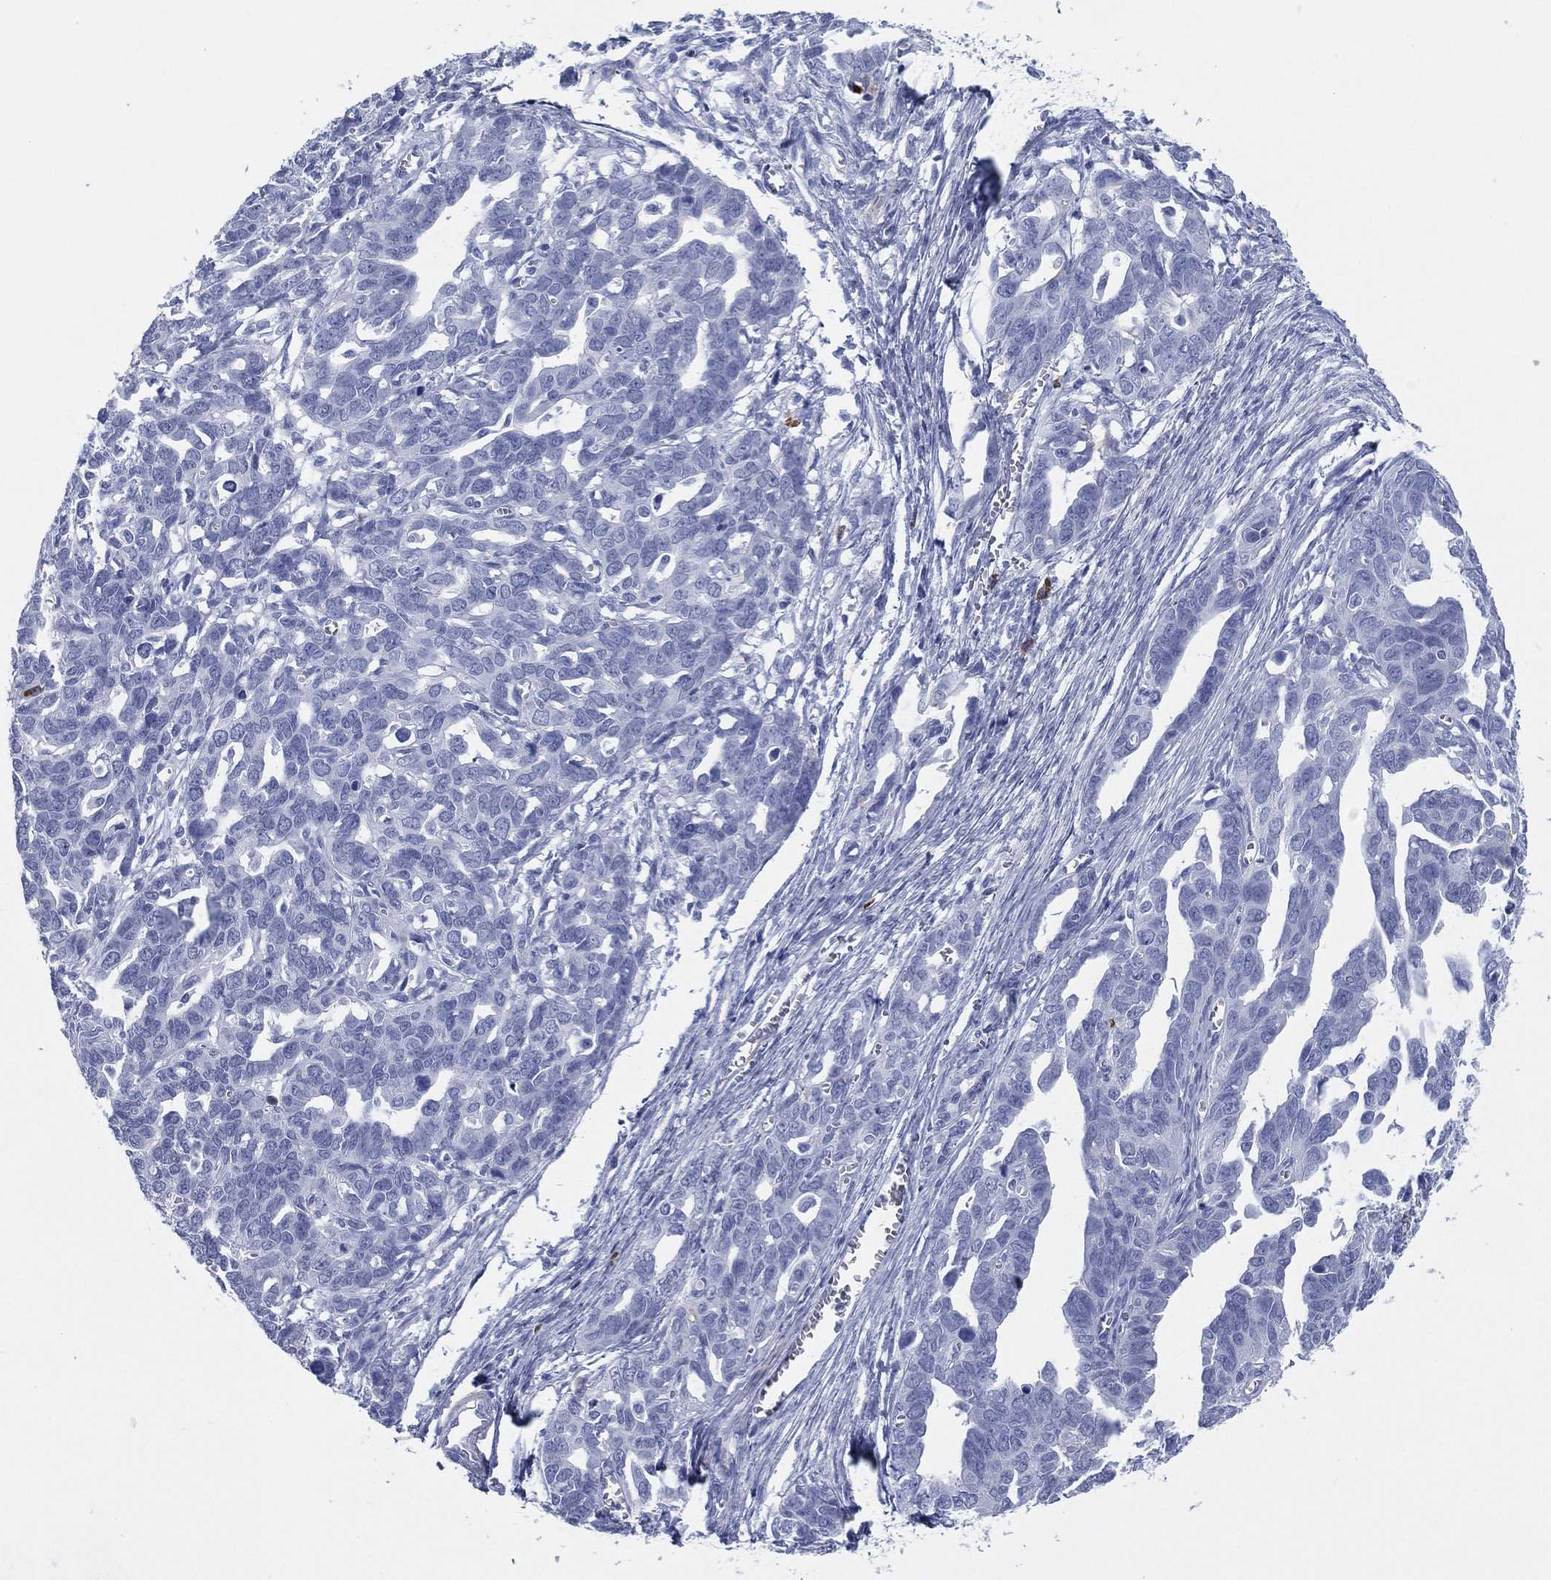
{"staining": {"intensity": "negative", "quantity": "none", "location": "none"}, "tissue": "ovarian cancer", "cell_type": "Tumor cells", "image_type": "cancer", "snomed": [{"axis": "morphology", "description": "Cystadenocarcinoma, serous, NOS"}, {"axis": "topography", "description": "Ovary"}], "caption": "Histopathology image shows no protein positivity in tumor cells of ovarian serous cystadenocarcinoma tissue.", "gene": "CD79A", "patient": {"sex": "female", "age": 69}}